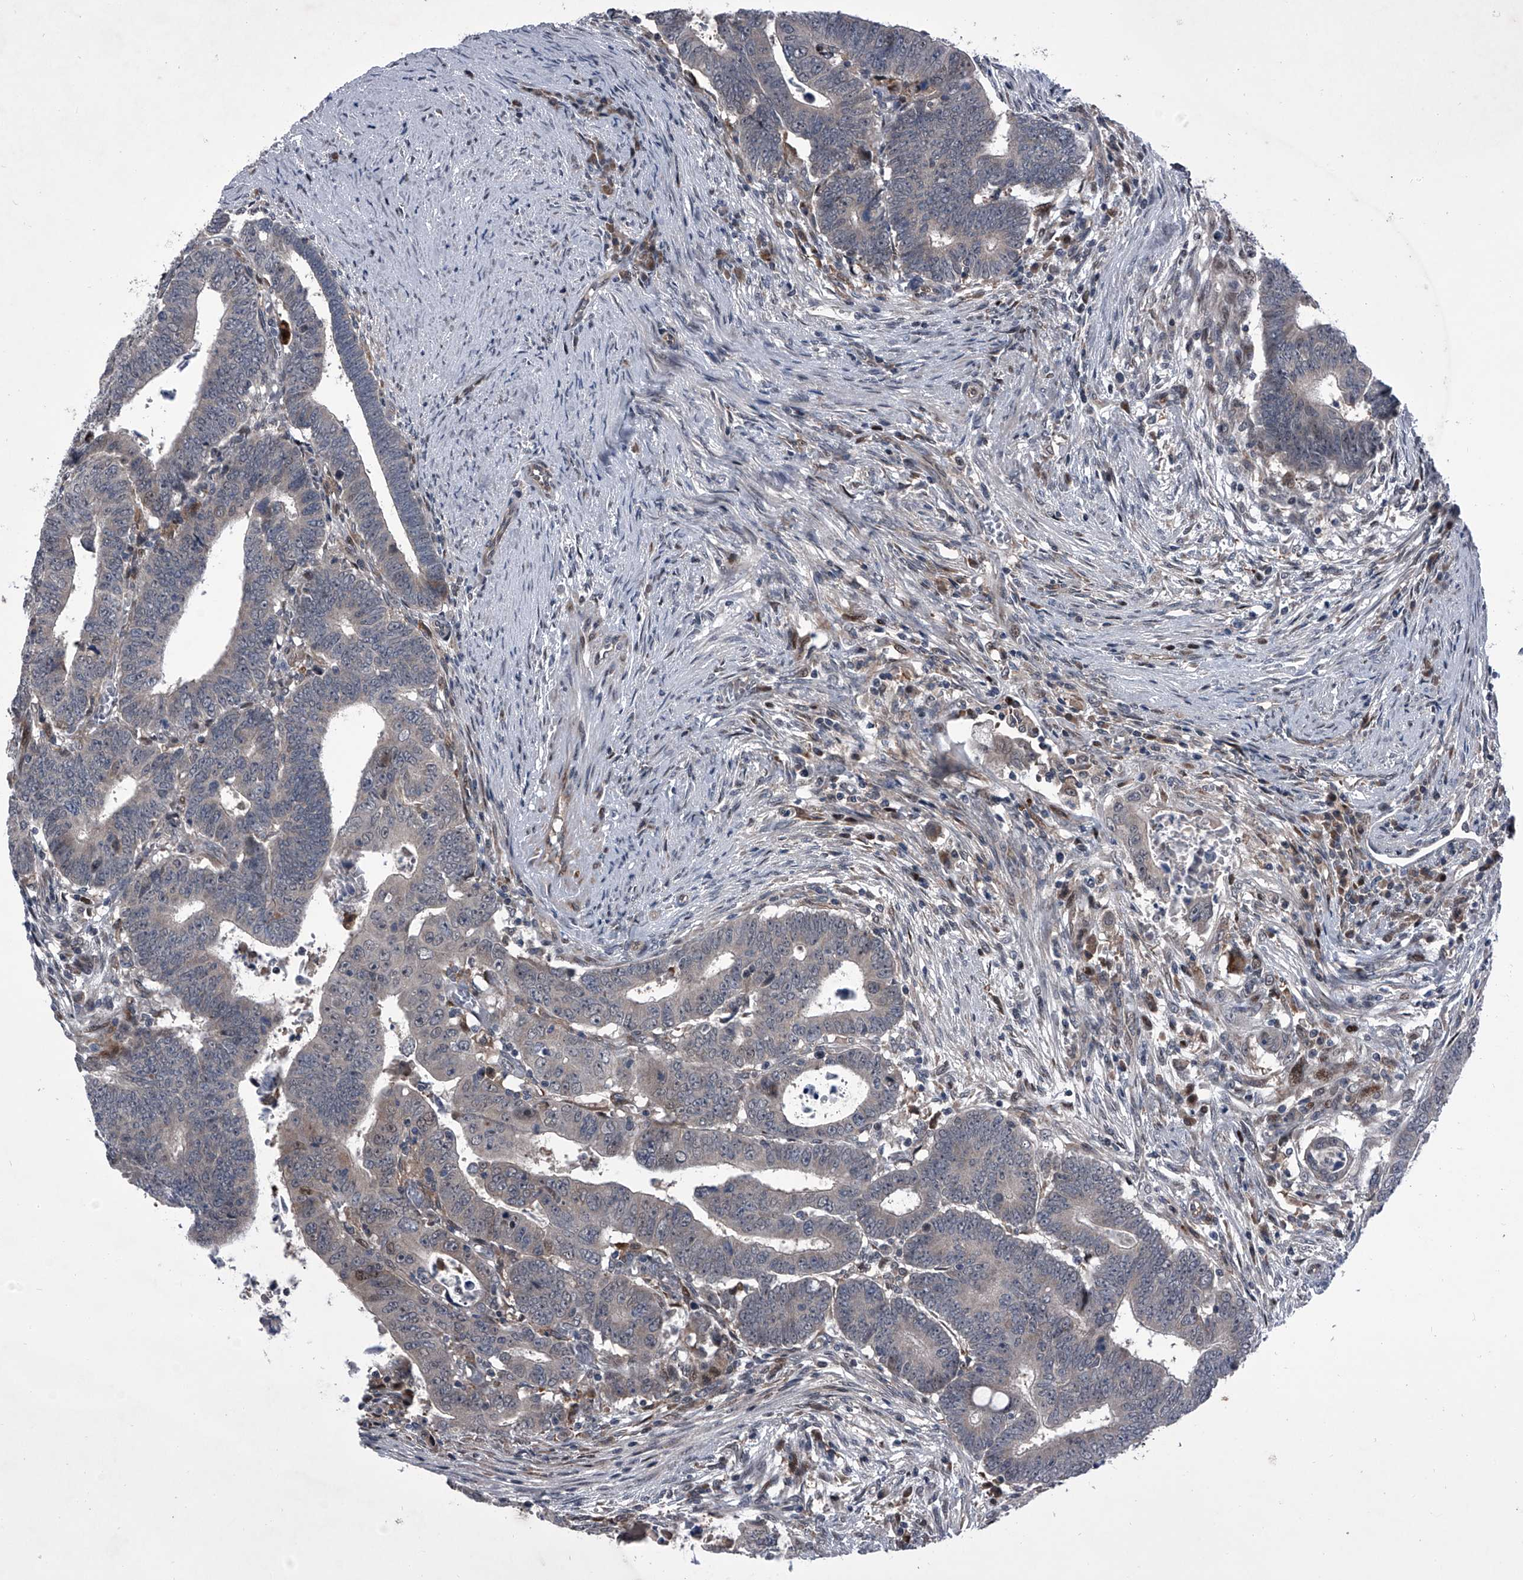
{"staining": {"intensity": "negative", "quantity": "none", "location": "none"}, "tissue": "colorectal cancer", "cell_type": "Tumor cells", "image_type": "cancer", "snomed": [{"axis": "morphology", "description": "Normal tissue, NOS"}, {"axis": "morphology", "description": "Adenocarcinoma, NOS"}, {"axis": "topography", "description": "Rectum"}], "caption": "There is no significant staining in tumor cells of colorectal adenocarcinoma. (DAB (3,3'-diaminobenzidine) IHC, high magnification).", "gene": "ELK4", "patient": {"sex": "female", "age": 65}}